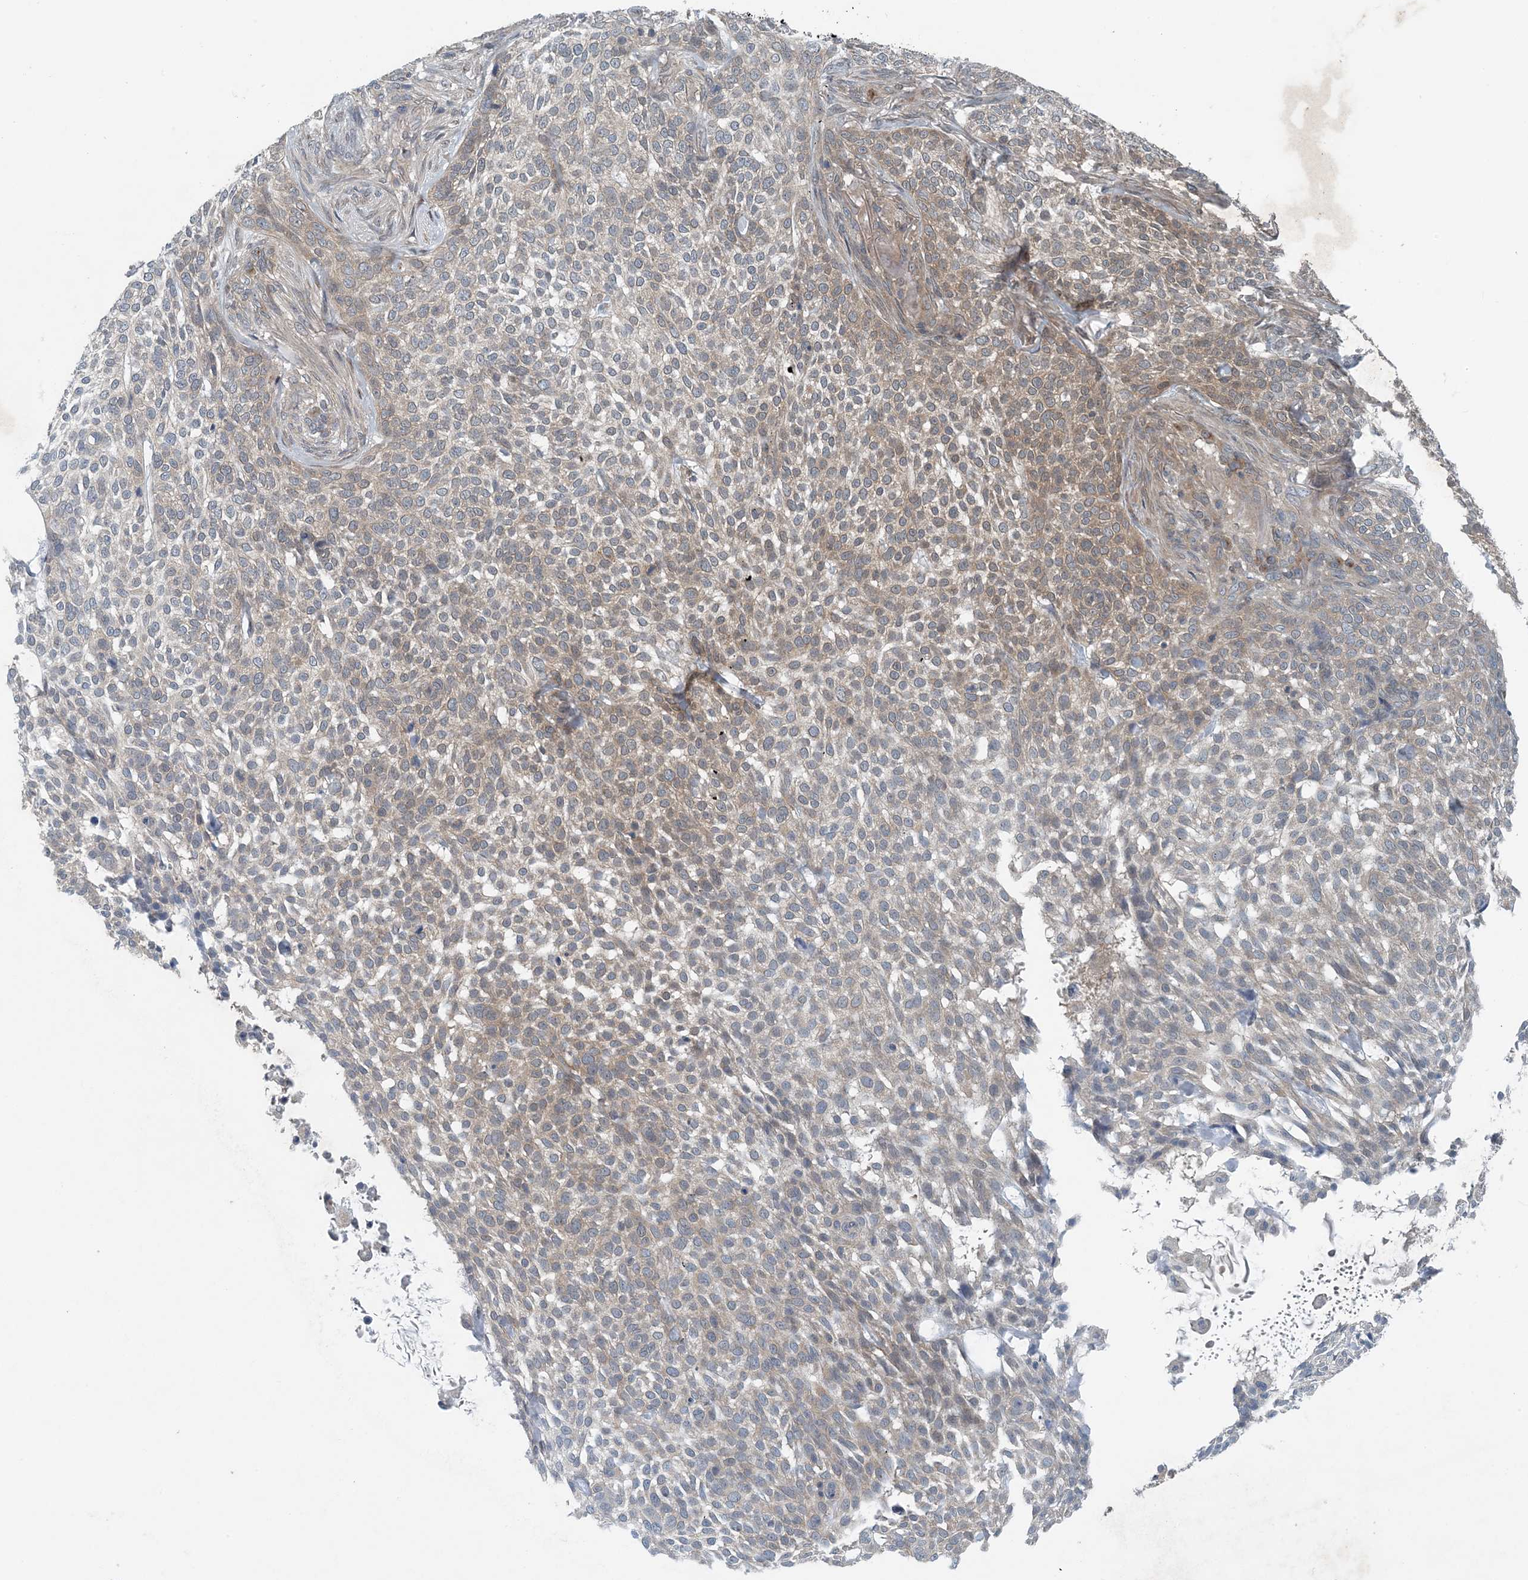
{"staining": {"intensity": "moderate", "quantity": "25%-75%", "location": "cytoplasmic/membranous"}, "tissue": "skin cancer", "cell_type": "Tumor cells", "image_type": "cancer", "snomed": [{"axis": "morphology", "description": "Basal cell carcinoma"}, {"axis": "topography", "description": "Skin"}], "caption": "The image demonstrates a brown stain indicating the presence of a protein in the cytoplasmic/membranous of tumor cells in skin cancer (basal cell carcinoma). The staining was performed using DAB to visualize the protein expression in brown, while the nuclei were stained in blue with hematoxylin (Magnification: 20x).", "gene": "HIKESHI", "patient": {"sex": "female", "age": 64}}